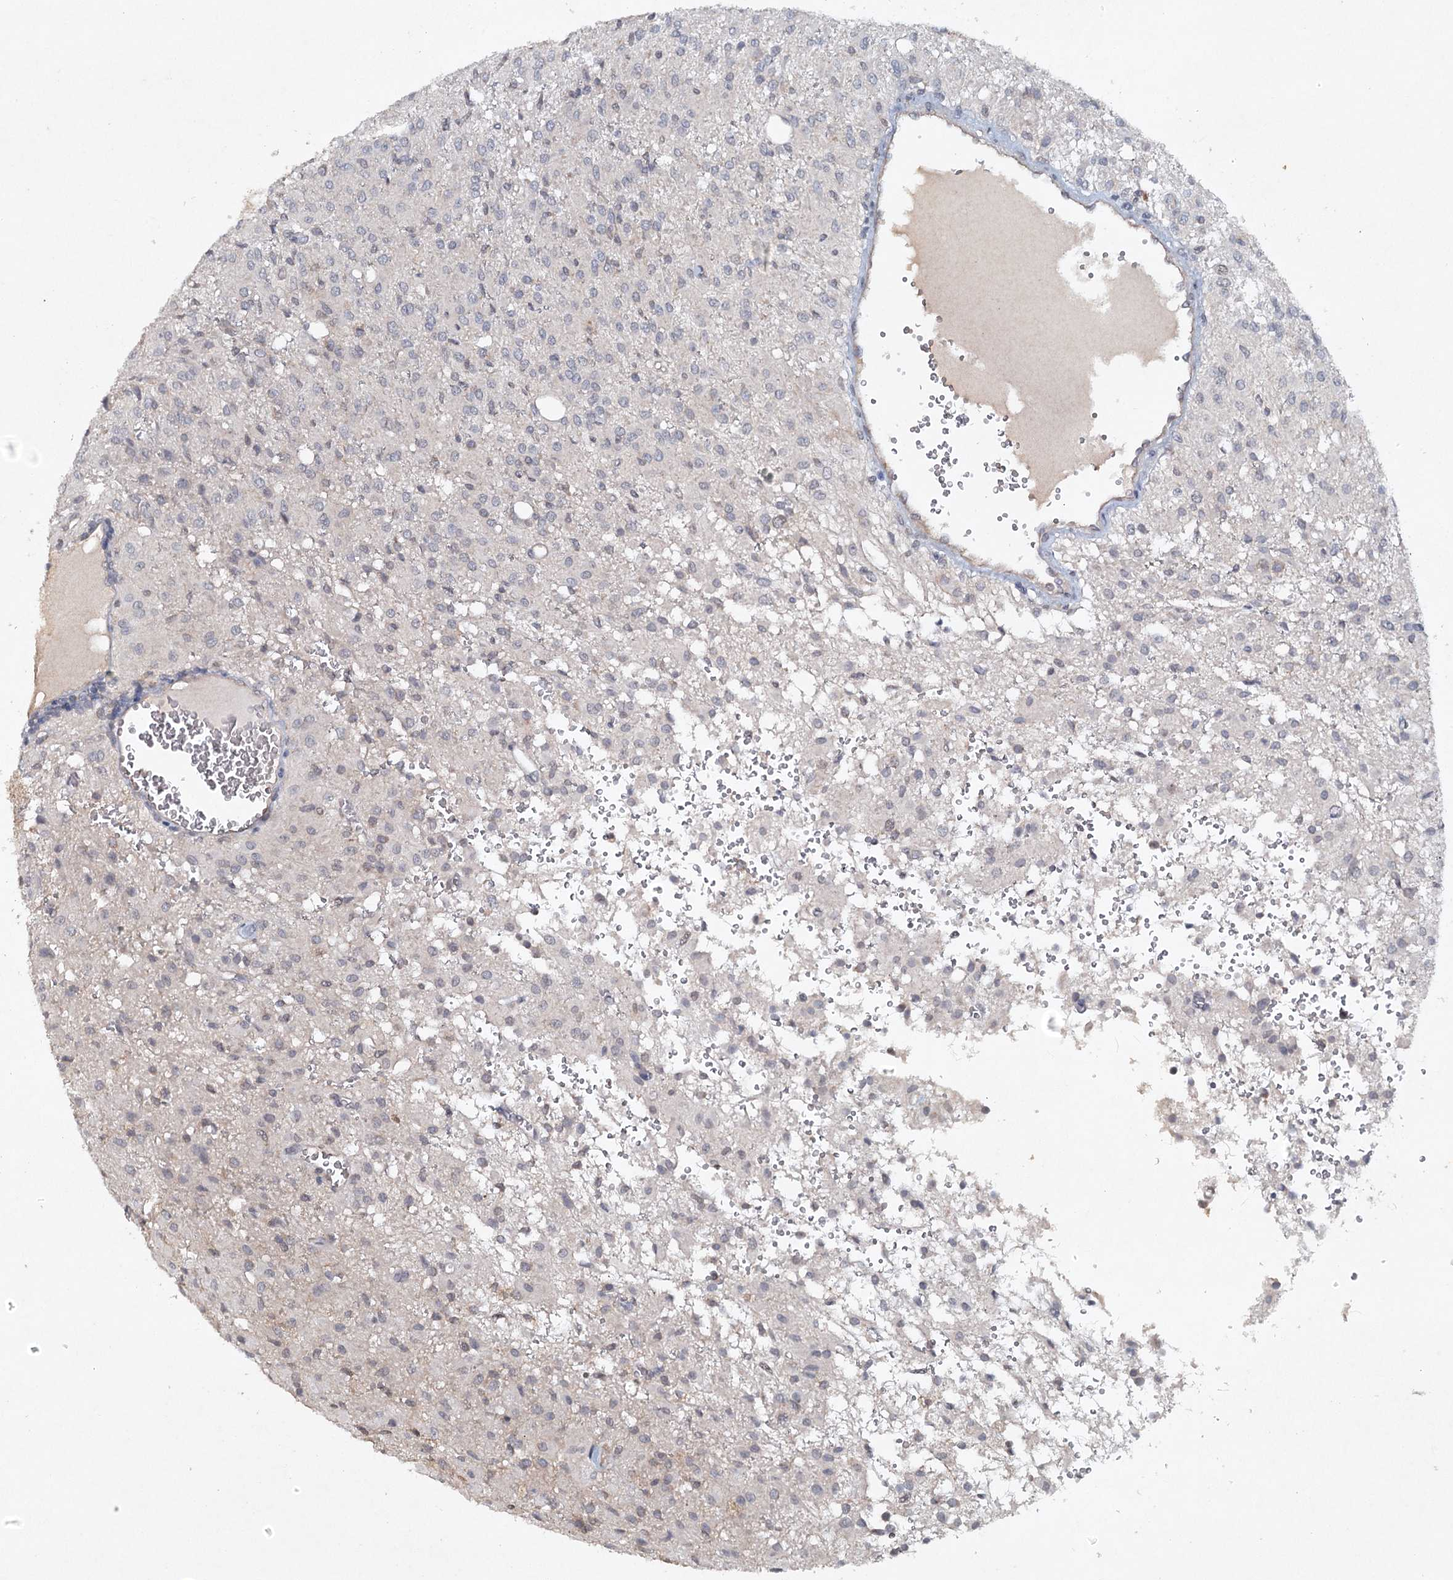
{"staining": {"intensity": "negative", "quantity": "none", "location": "none"}, "tissue": "glioma", "cell_type": "Tumor cells", "image_type": "cancer", "snomed": [{"axis": "morphology", "description": "Glioma, malignant, High grade"}, {"axis": "topography", "description": "Brain"}], "caption": "Immunohistochemistry (IHC) of malignant glioma (high-grade) shows no expression in tumor cells.", "gene": "SYNPO", "patient": {"sex": "female", "age": 59}}